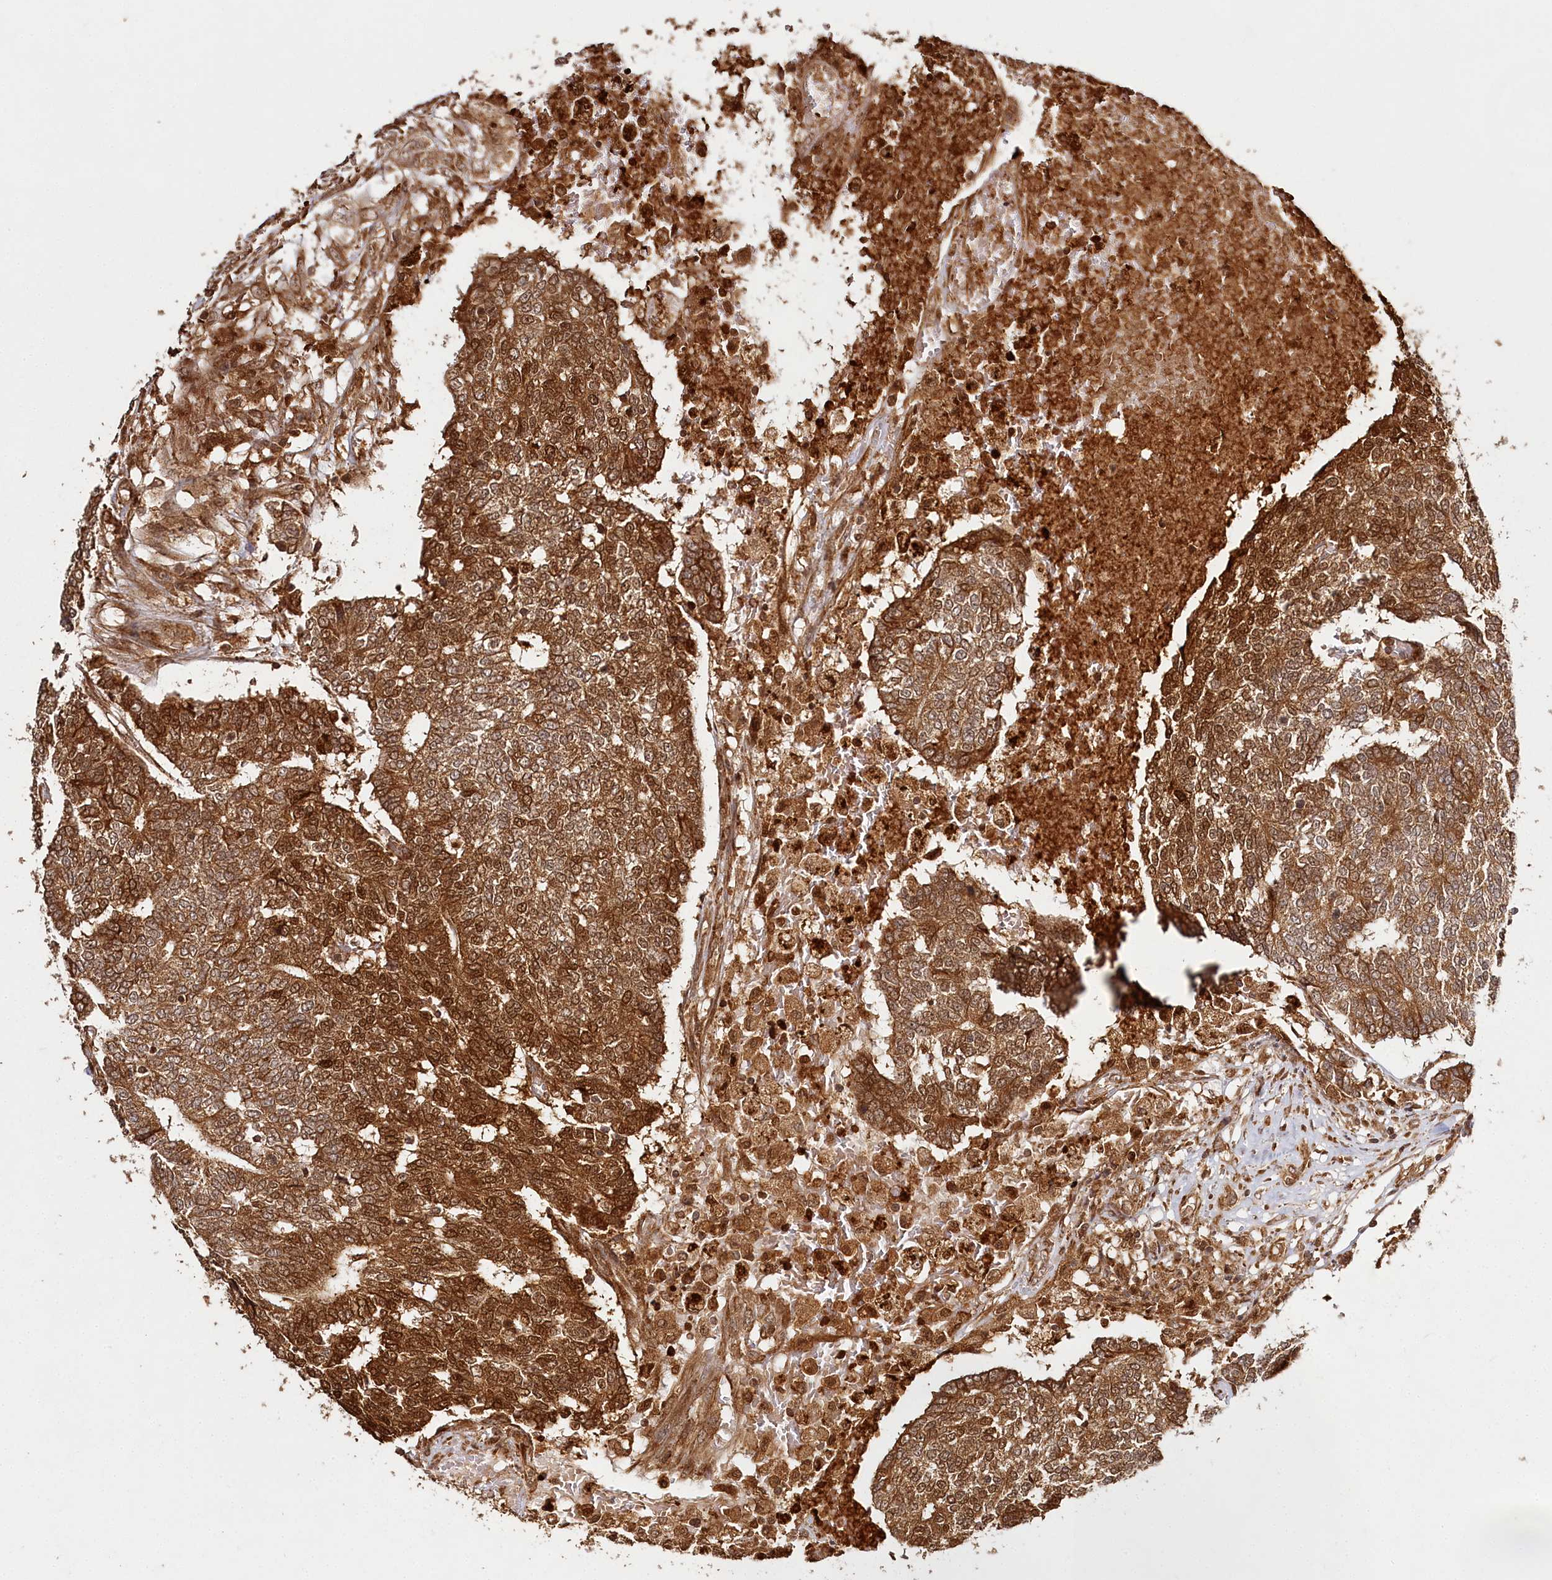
{"staining": {"intensity": "strong", "quantity": ">75%", "location": "cytoplasmic/membranous,nuclear"}, "tissue": "prostate cancer", "cell_type": "Tumor cells", "image_type": "cancer", "snomed": [{"axis": "morphology", "description": "Normal tissue, NOS"}, {"axis": "morphology", "description": "Adenocarcinoma, High grade"}, {"axis": "topography", "description": "Prostate"}, {"axis": "topography", "description": "Seminal veicle"}], "caption": "Prostate cancer (high-grade adenocarcinoma) stained for a protein (brown) shows strong cytoplasmic/membranous and nuclear positive positivity in about >75% of tumor cells.", "gene": "ULK2", "patient": {"sex": "male", "age": 55}}